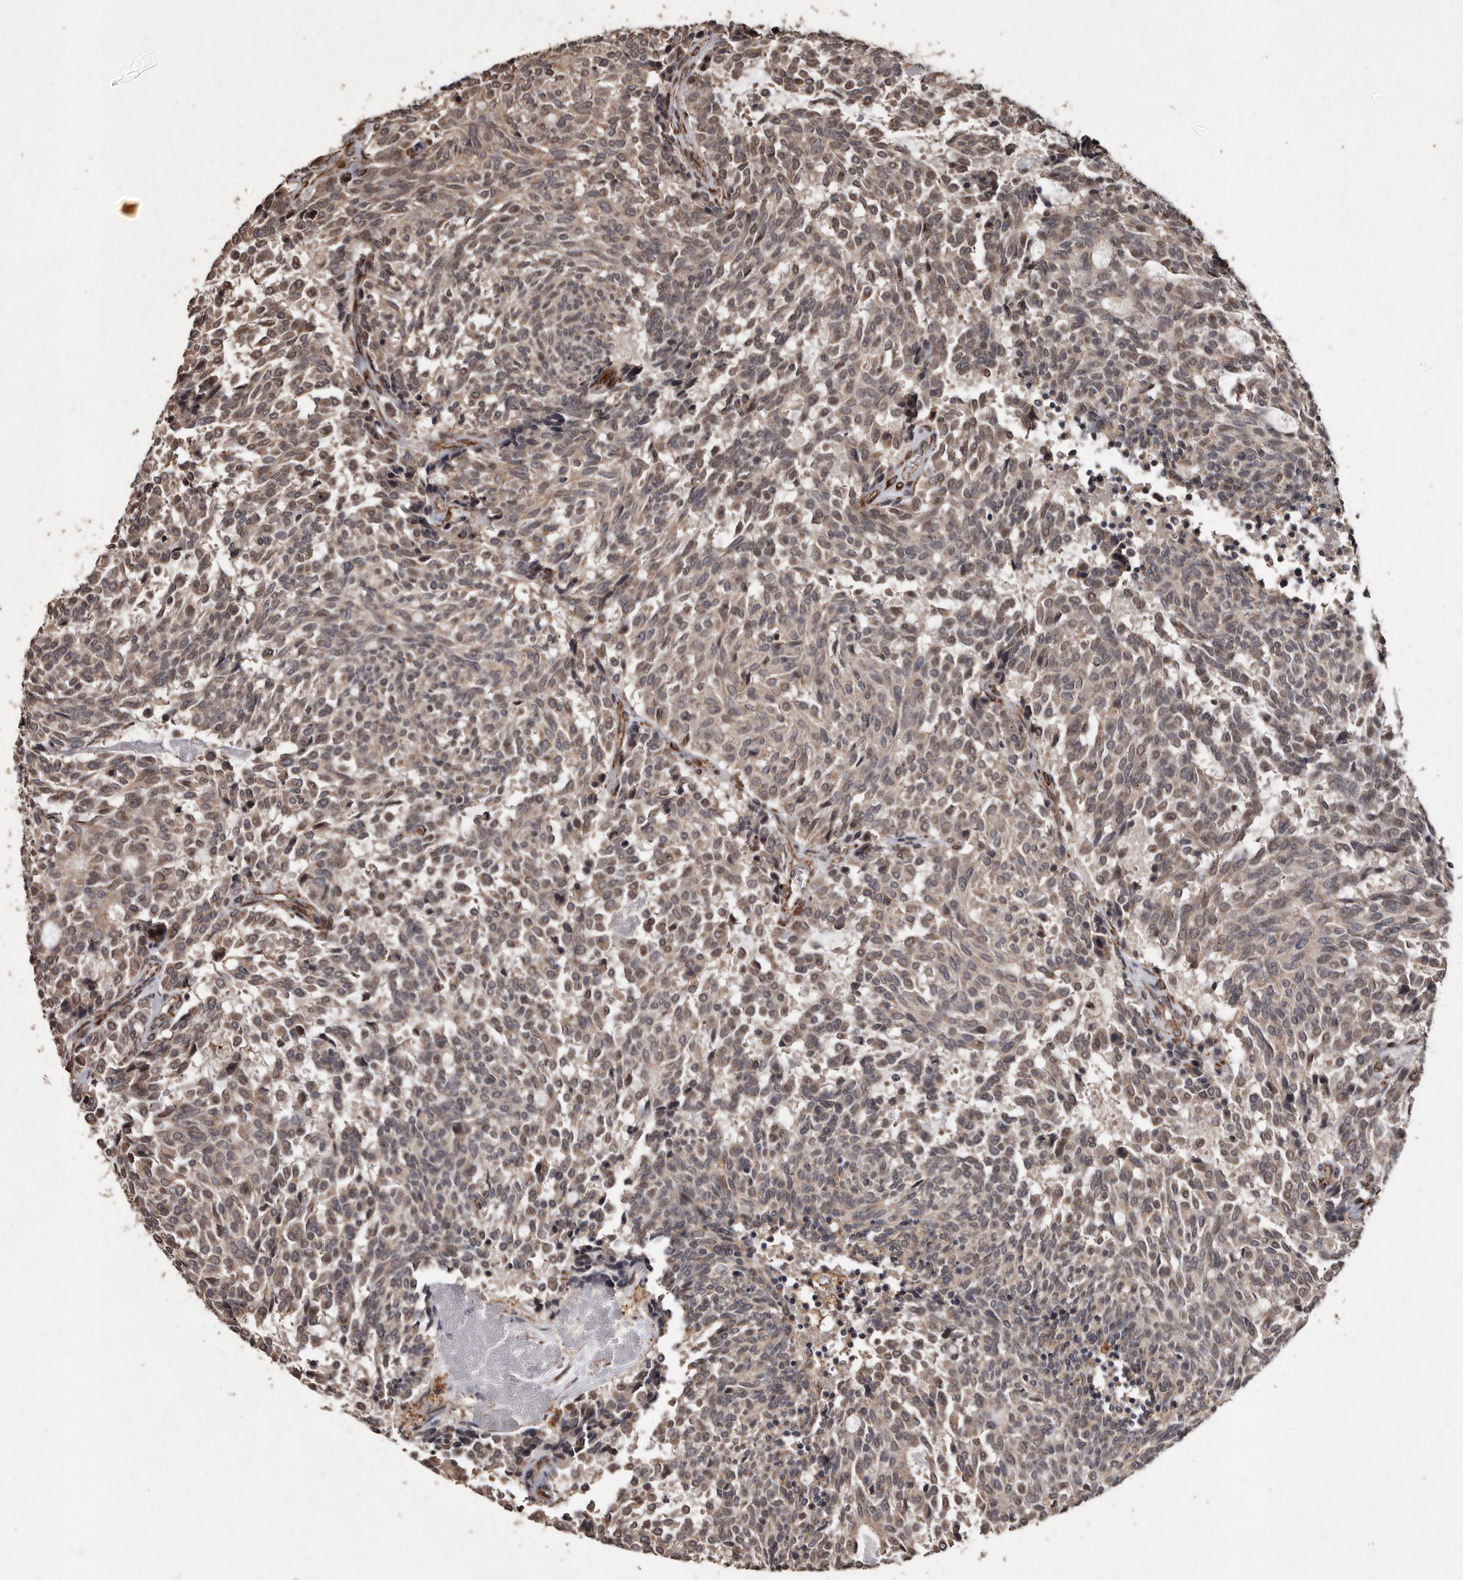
{"staining": {"intensity": "weak", "quantity": "25%-75%", "location": "nuclear"}, "tissue": "carcinoid", "cell_type": "Tumor cells", "image_type": "cancer", "snomed": [{"axis": "morphology", "description": "Carcinoid, malignant, NOS"}, {"axis": "topography", "description": "Pancreas"}], "caption": "Immunohistochemistry (IHC) histopathology image of malignant carcinoid stained for a protein (brown), which exhibits low levels of weak nuclear positivity in about 25%-75% of tumor cells.", "gene": "BRAT1", "patient": {"sex": "female", "age": 54}}